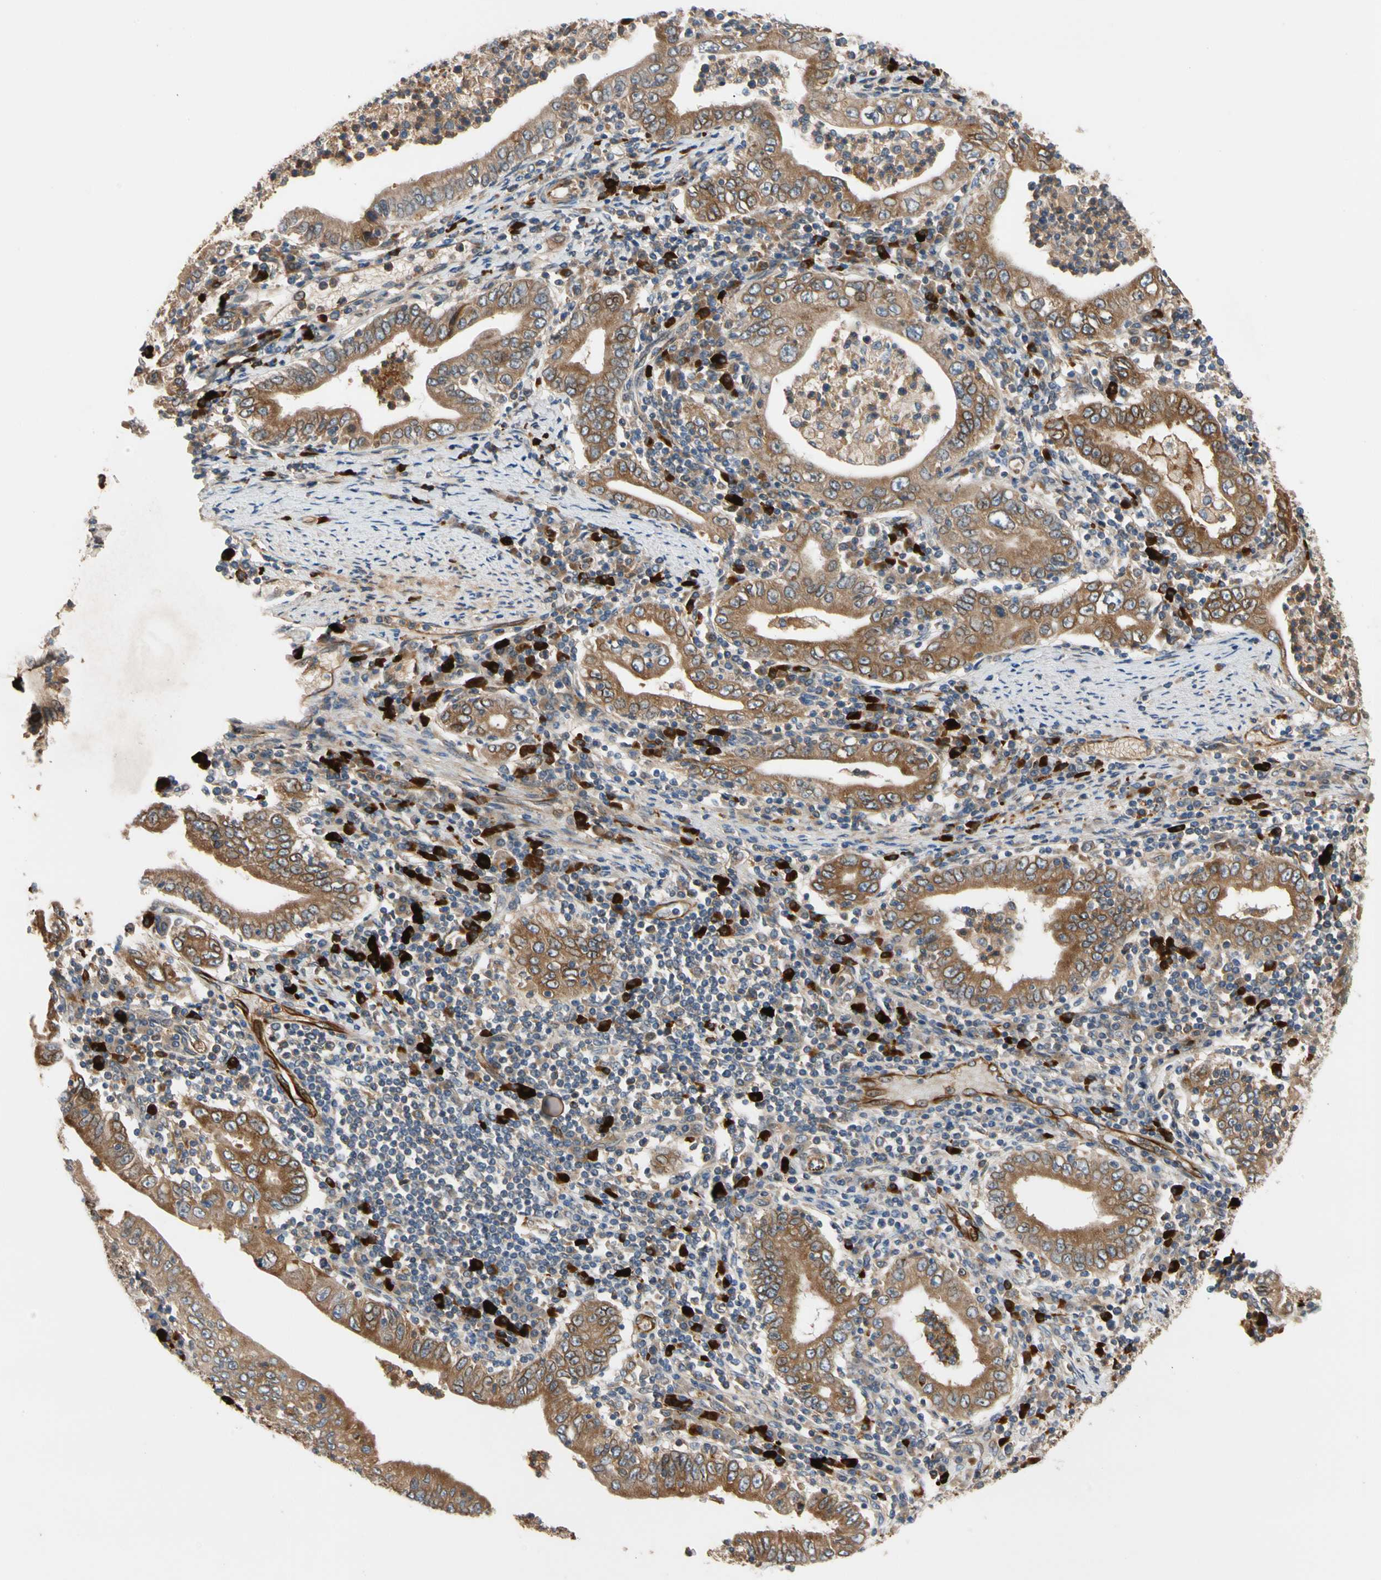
{"staining": {"intensity": "moderate", "quantity": ">75%", "location": "cytoplasmic/membranous"}, "tissue": "stomach cancer", "cell_type": "Tumor cells", "image_type": "cancer", "snomed": [{"axis": "morphology", "description": "Normal tissue, NOS"}, {"axis": "morphology", "description": "Adenocarcinoma, NOS"}, {"axis": "topography", "description": "Esophagus"}, {"axis": "topography", "description": "Stomach, upper"}, {"axis": "topography", "description": "Peripheral nerve tissue"}], "caption": "Stomach cancer (adenocarcinoma) stained with DAB (3,3'-diaminobenzidine) immunohistochemistry (IHC) exhibits medium levels of moderate cytoplasmic/membranous staining in about >75% of tumor cells. (IHC, brightfield microscopy, high magnification).", "gene": "FGD6", "patient": {"sex": "male", "age": 62}}